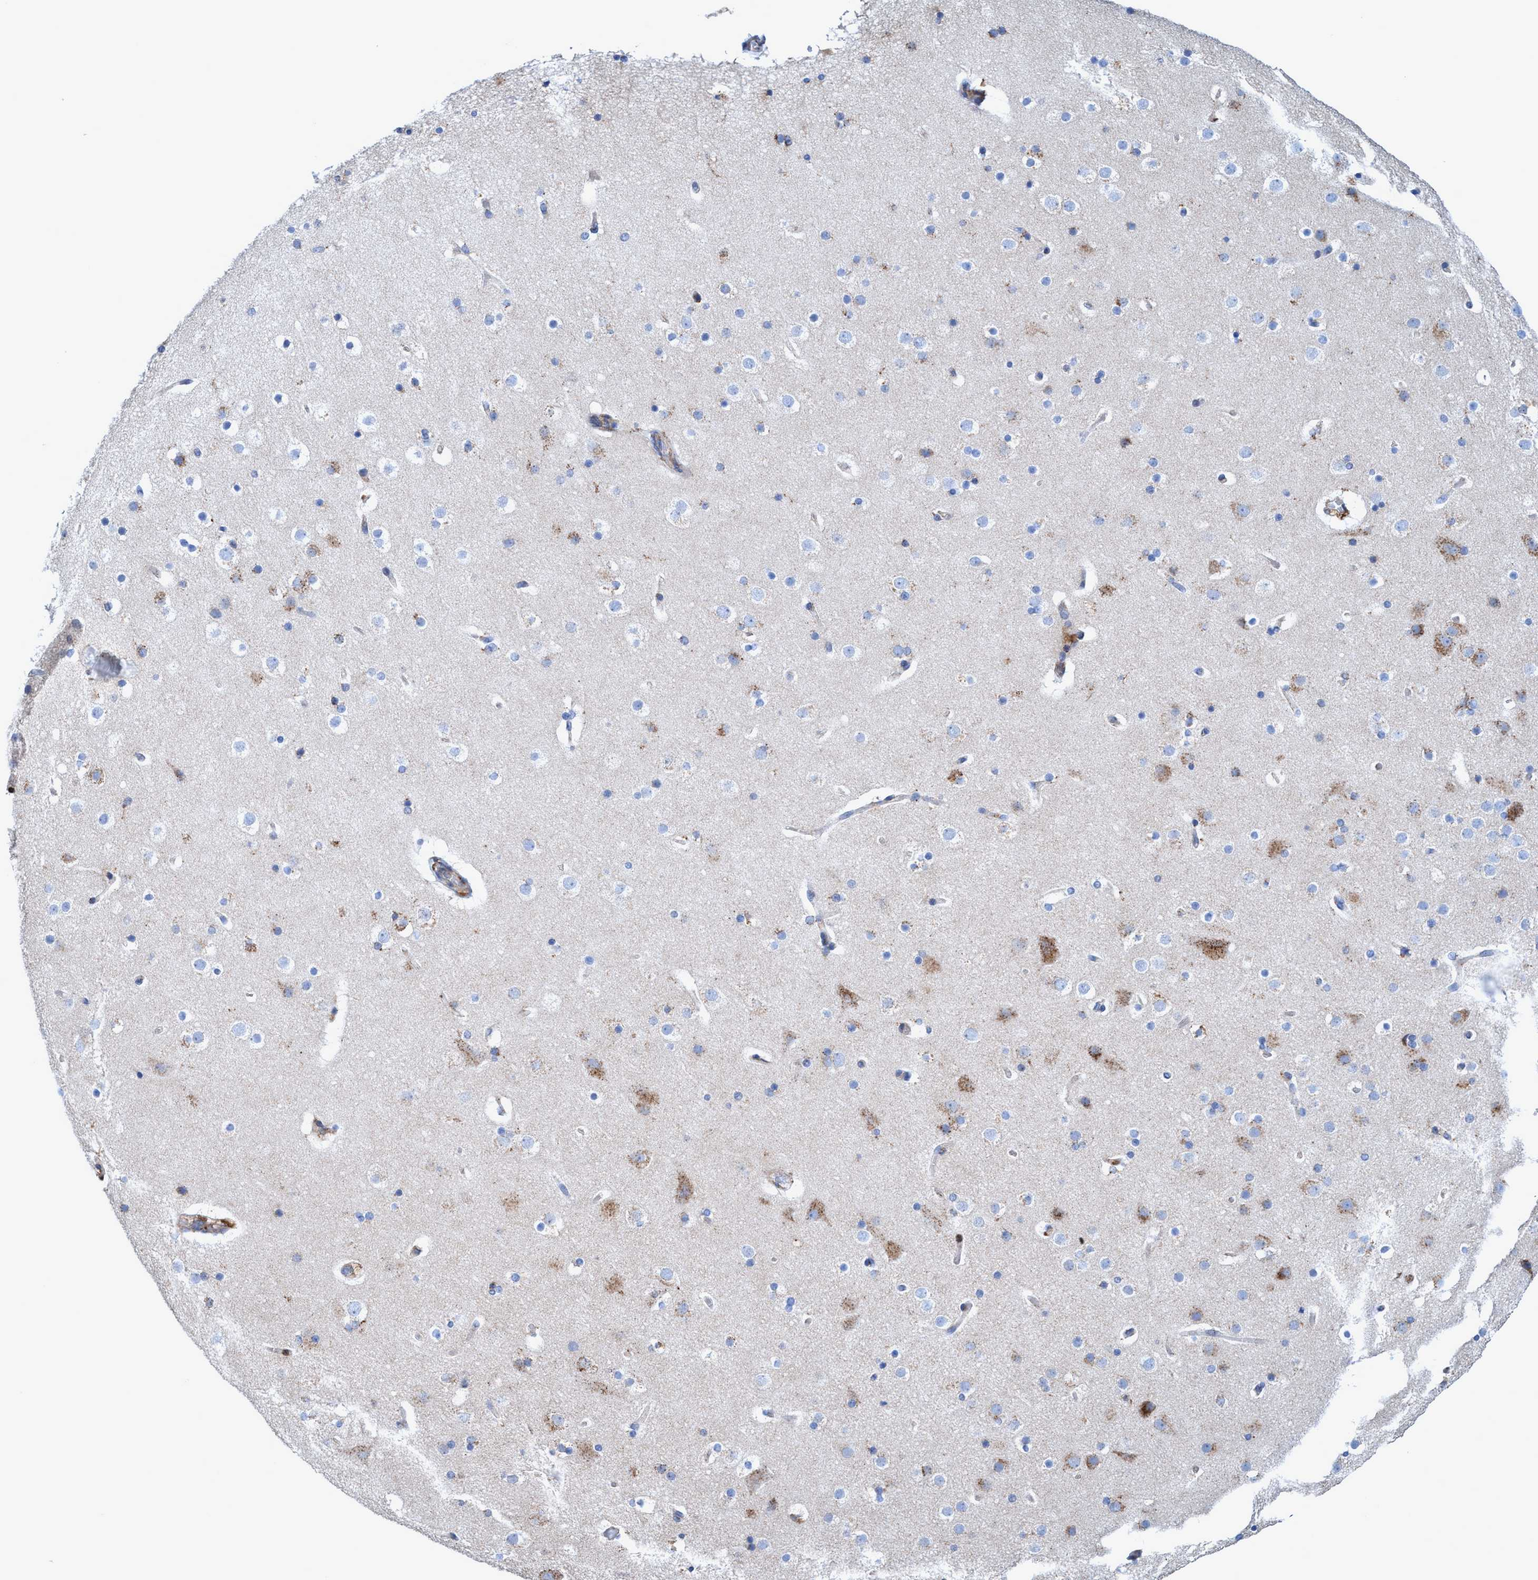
{"staining": {"intensity": "negative", "quantity": "none", "location": "none"}, "tissue": "cerebral cortex", "cell_type": "Endothelial cells", "image_type": "normal", "snomed": [{"axis": "morphology", "description": "Normal tissue, NOS"}, {"axis": "topography", "description": "Cerebral cortex"}], "caption": "Endothelial cells are negative for protein expression in normal human cerebral cortex. The staining was performed using DAB to visualize the protein expression in brown, while the nuclei were stained in blue with hematoxylin (Magnification: 20x).", "gene": "TRIM65", "patient": {"sex": "male", "age": 57}}